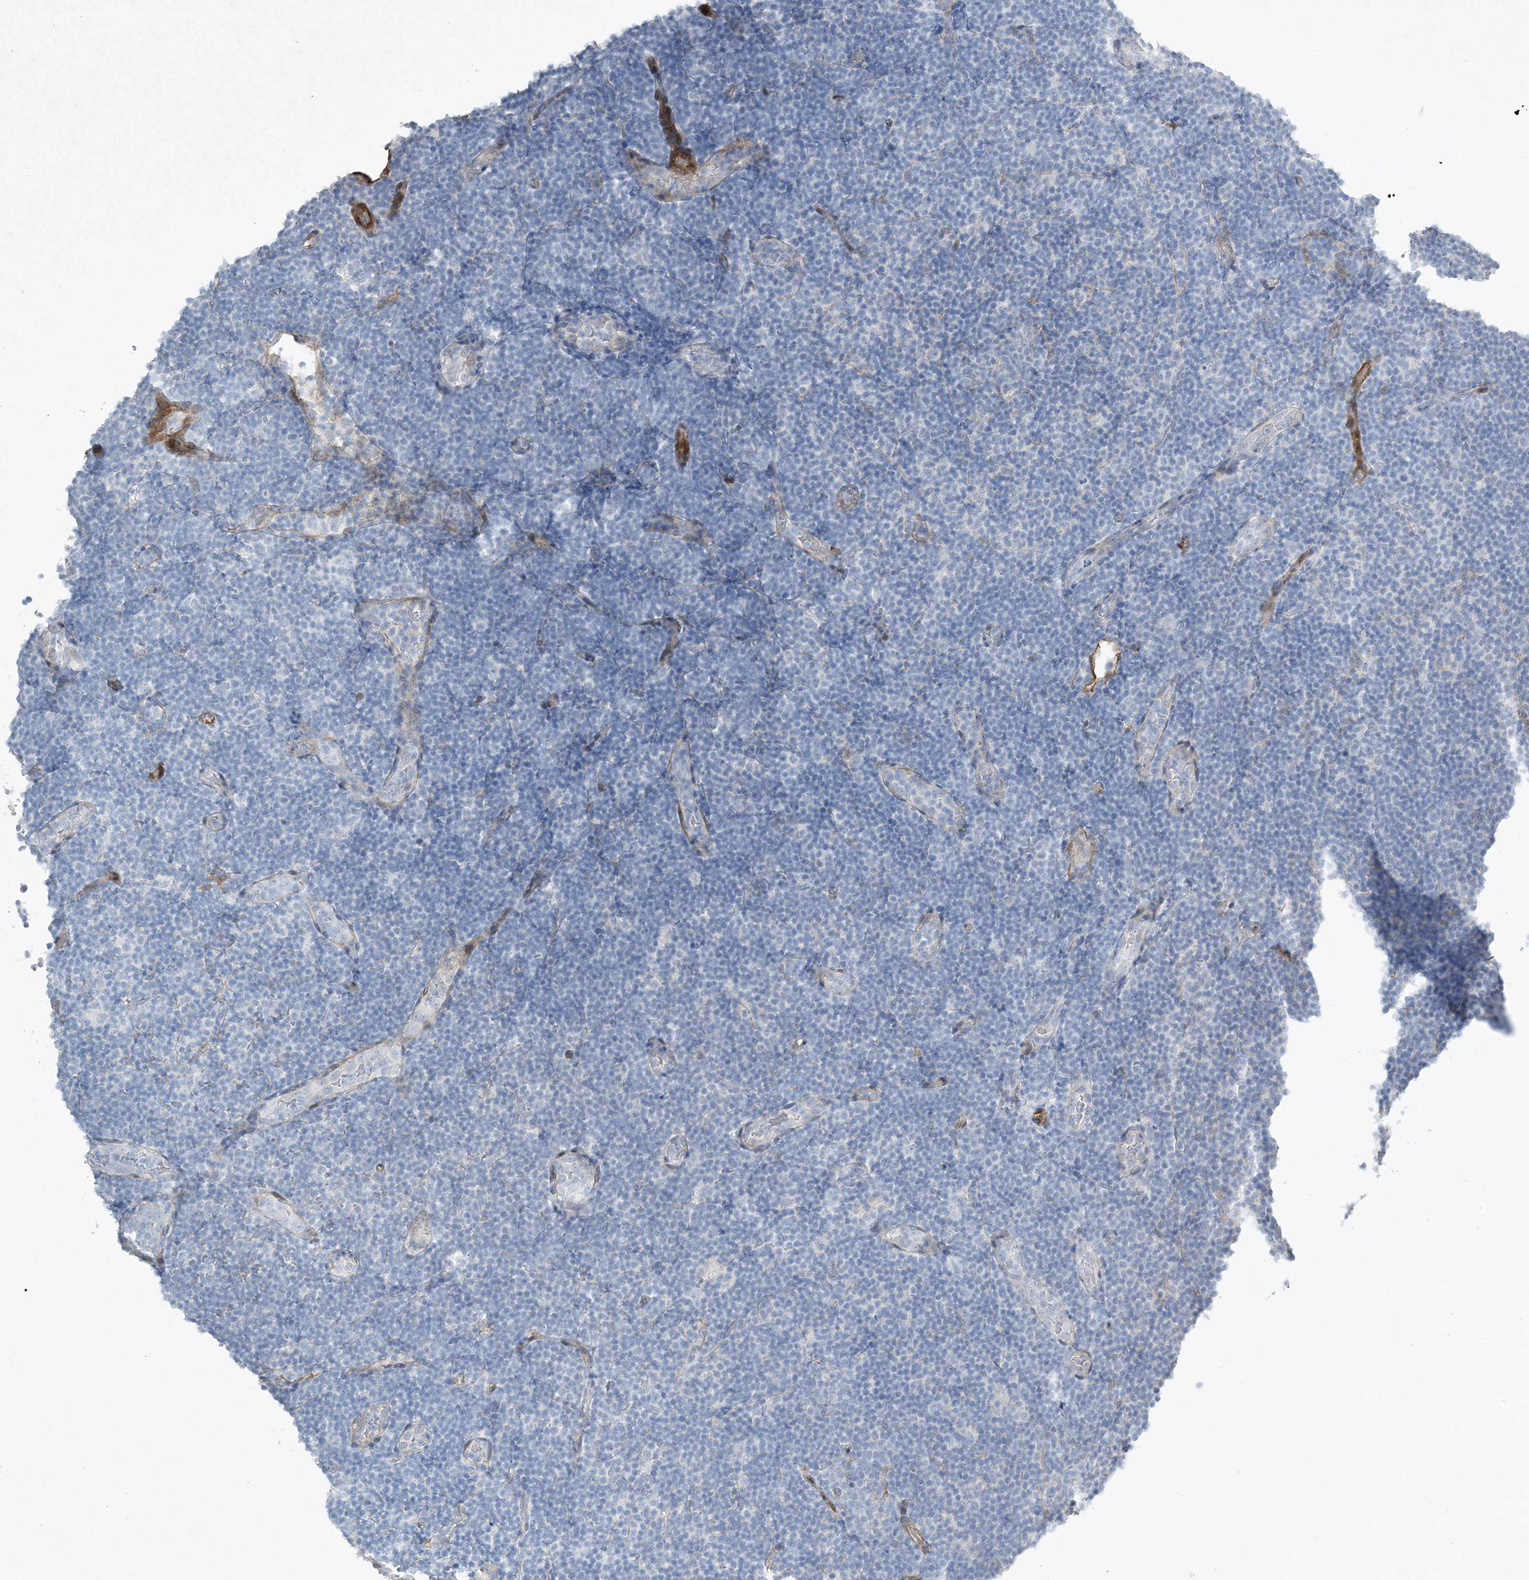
{"staining": {"intensity": "negative", "quantity": "none", "location": "none"}, "tissue": "lymphoma", "cell_type": "Tumor cells", "image_type": "cancer", "snomed": [{"axis": "morphology", "description": "Malignant lymphoma, non-Hodgkin's type, Low grade"}, {"axis": "topography", "description": "Lymph node"}], "caption": "This is a micrograph of IHC staining of lymphoma, which shows no expression in tumor cells. (Brightfield microscopy of DAB (3,3'-diaminobenzidine) IHC at high magnification).", "gene": "PGM5", "patient": {"sex": "male", "age": 83}}